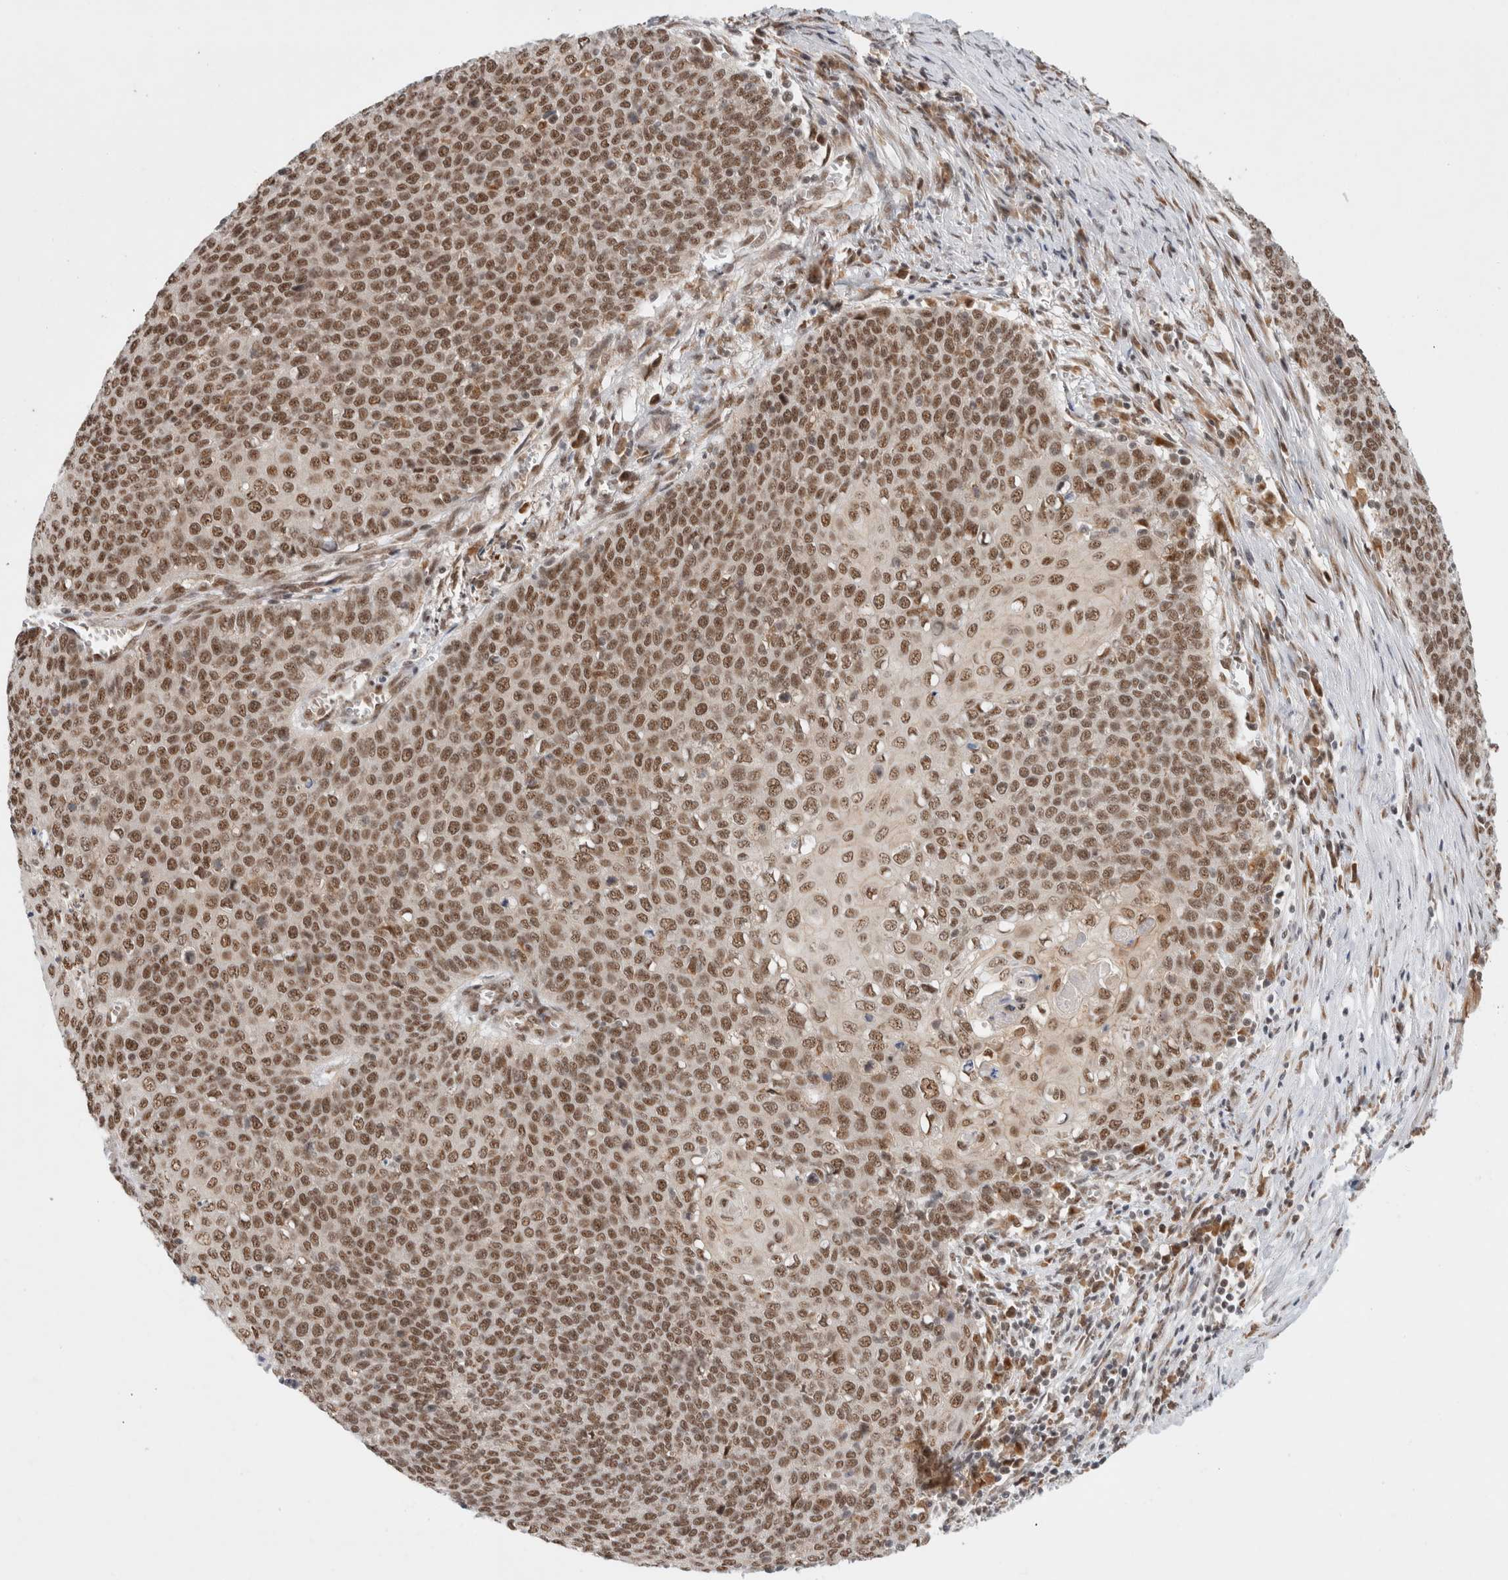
{"staining": {"intensity": "moderate", "quantity": ">75%", "location": "nuclear"}, "tissue": "cervical cancer", "cell_type": "Tumor cells", "image_type": "cancer", "snomed": [{"axis": "morphology", "description": "Squamous cell carcinoma, NOS"}, {"axis": "topography", "description": "Cervix"}], "caption": "A histopathology image of cervical cancer stained for a protein demonstrates moderate nuclear brown staining in tumor cells. The staining was performed using DAB (3,3'-diaminobenzidine) to visualize the protein expression in brown, while the nuclei were stained in blue with hematoxylin (Magnification: 20x).", "gene": "NCAPG2", "patient": {"sex": "female", "age": 39}}